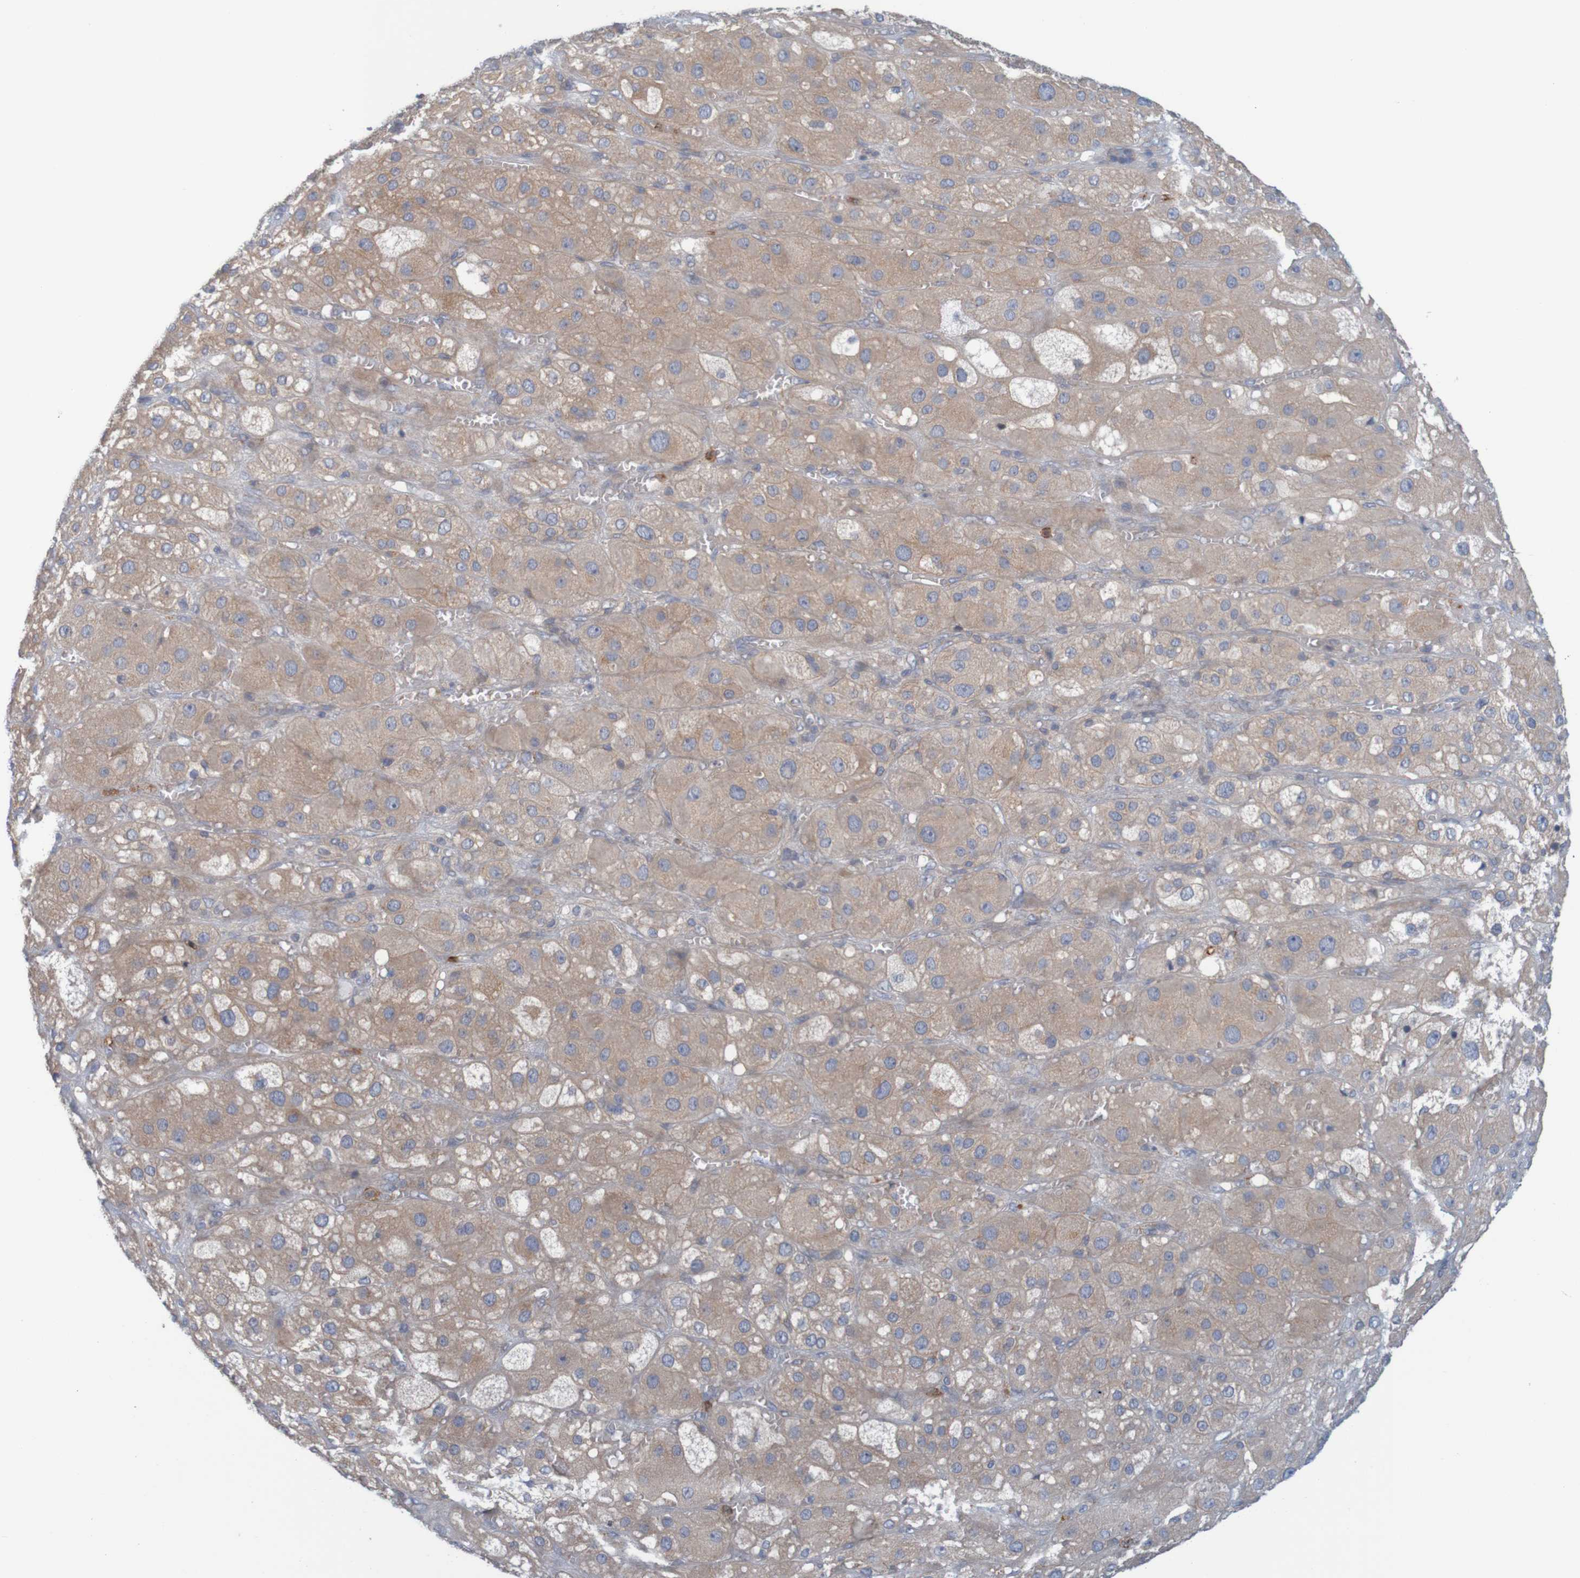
{"staining": {"intensity": "weak", "quantity": ">75%", "location": "cytoplasmic/membranous"}, "tissue": "adrenal gland", "cell_type": "Glandular cells", "image_type": "normal", "snomed": [{"axis": "morphology", "description": "Normal tissue, NOS"}, {"axis": "topography", "description": "Adrenal gland"}], "caption": "IHC micrograph of benign adrenal gland stained for a protein (brown), which demonstrates low levels of weak cytoplasmic/membranous expression in about >75% of glandular cells.", "gene": "KRT23", "patient": {"sex": "female", "age": 47}}